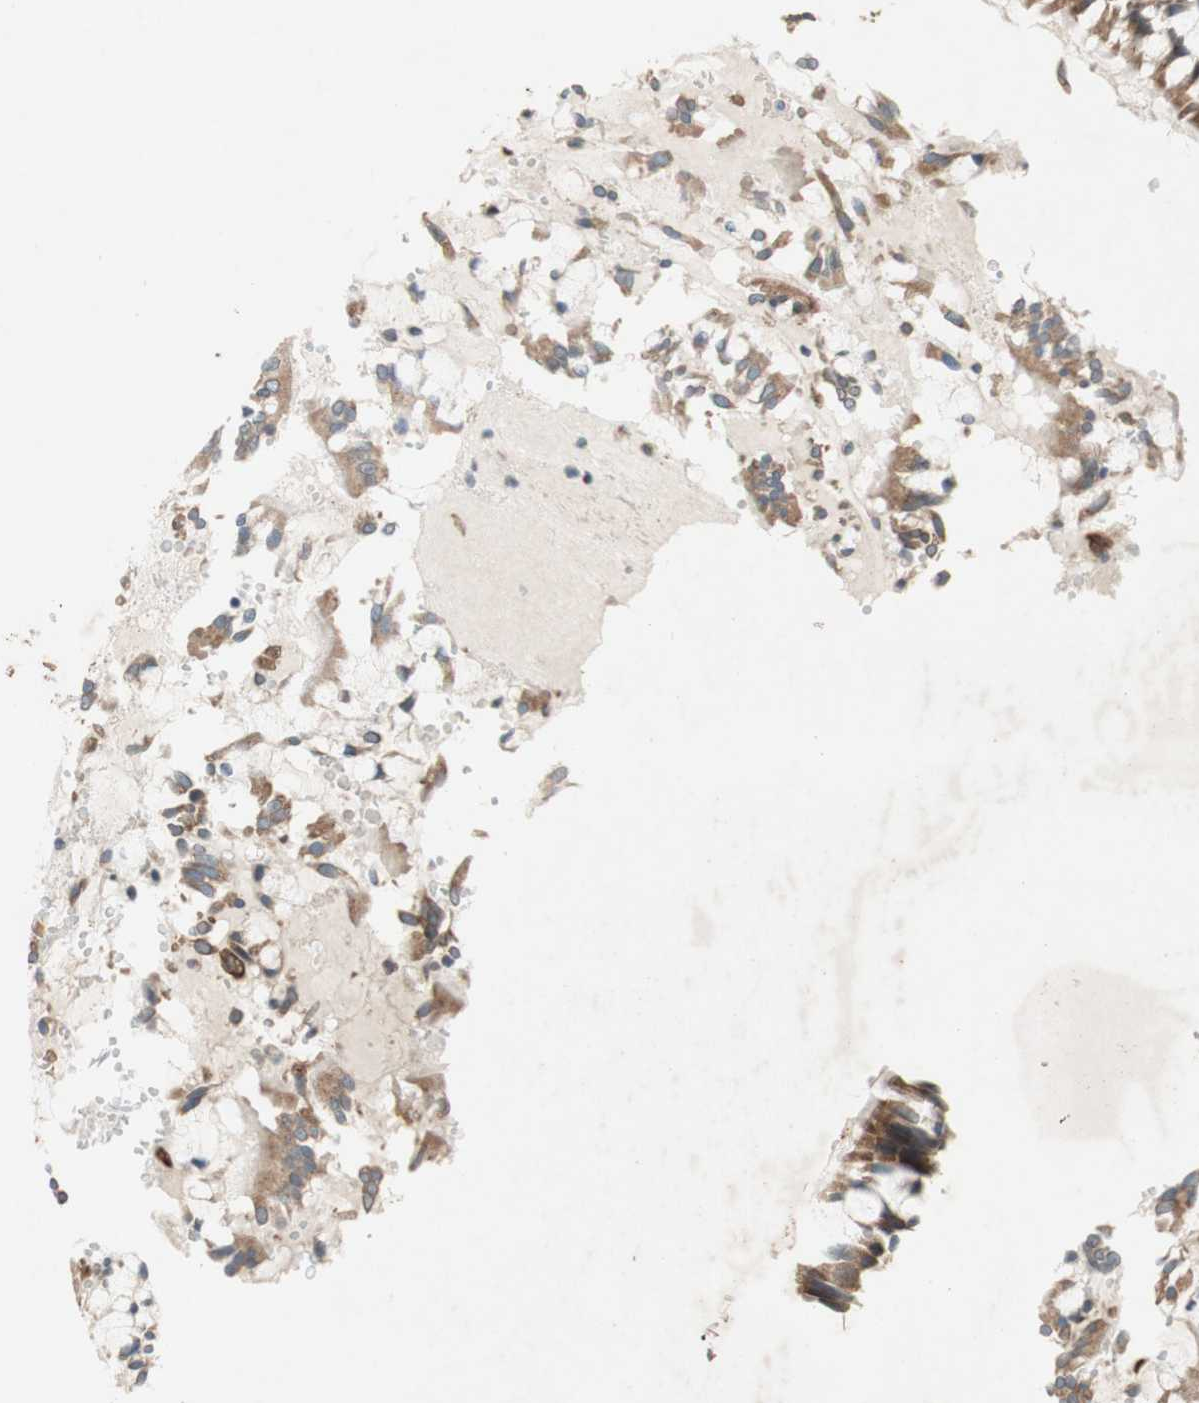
{"staining": {"intensity": "moderate", "quantity": ">75%", "location": "cytoplasmic/membranous"}, "tissue": "bronchus", "cell_type": "Respiratory epithelial cells", "image_type": "normal", "snomed": [{"axis": "morphology", "description": "Normal tissue, NOS"}, {"axis": "morphology", "description": "Inflammation, NOS"}, {"axis": "topography", "description": "Cartilage tissue"}, {"axis": "topography", "description": "Lung"}], "caption": "IHC photomicrograph of benign bronchus stained for a protein (brown), which displays medium levels of moderate cytoplasmic/membranous expression in about >75% of respiratory epithelial cells.", "gene": "SOCS2", "patient": {"sex": "male", "age": 71}}